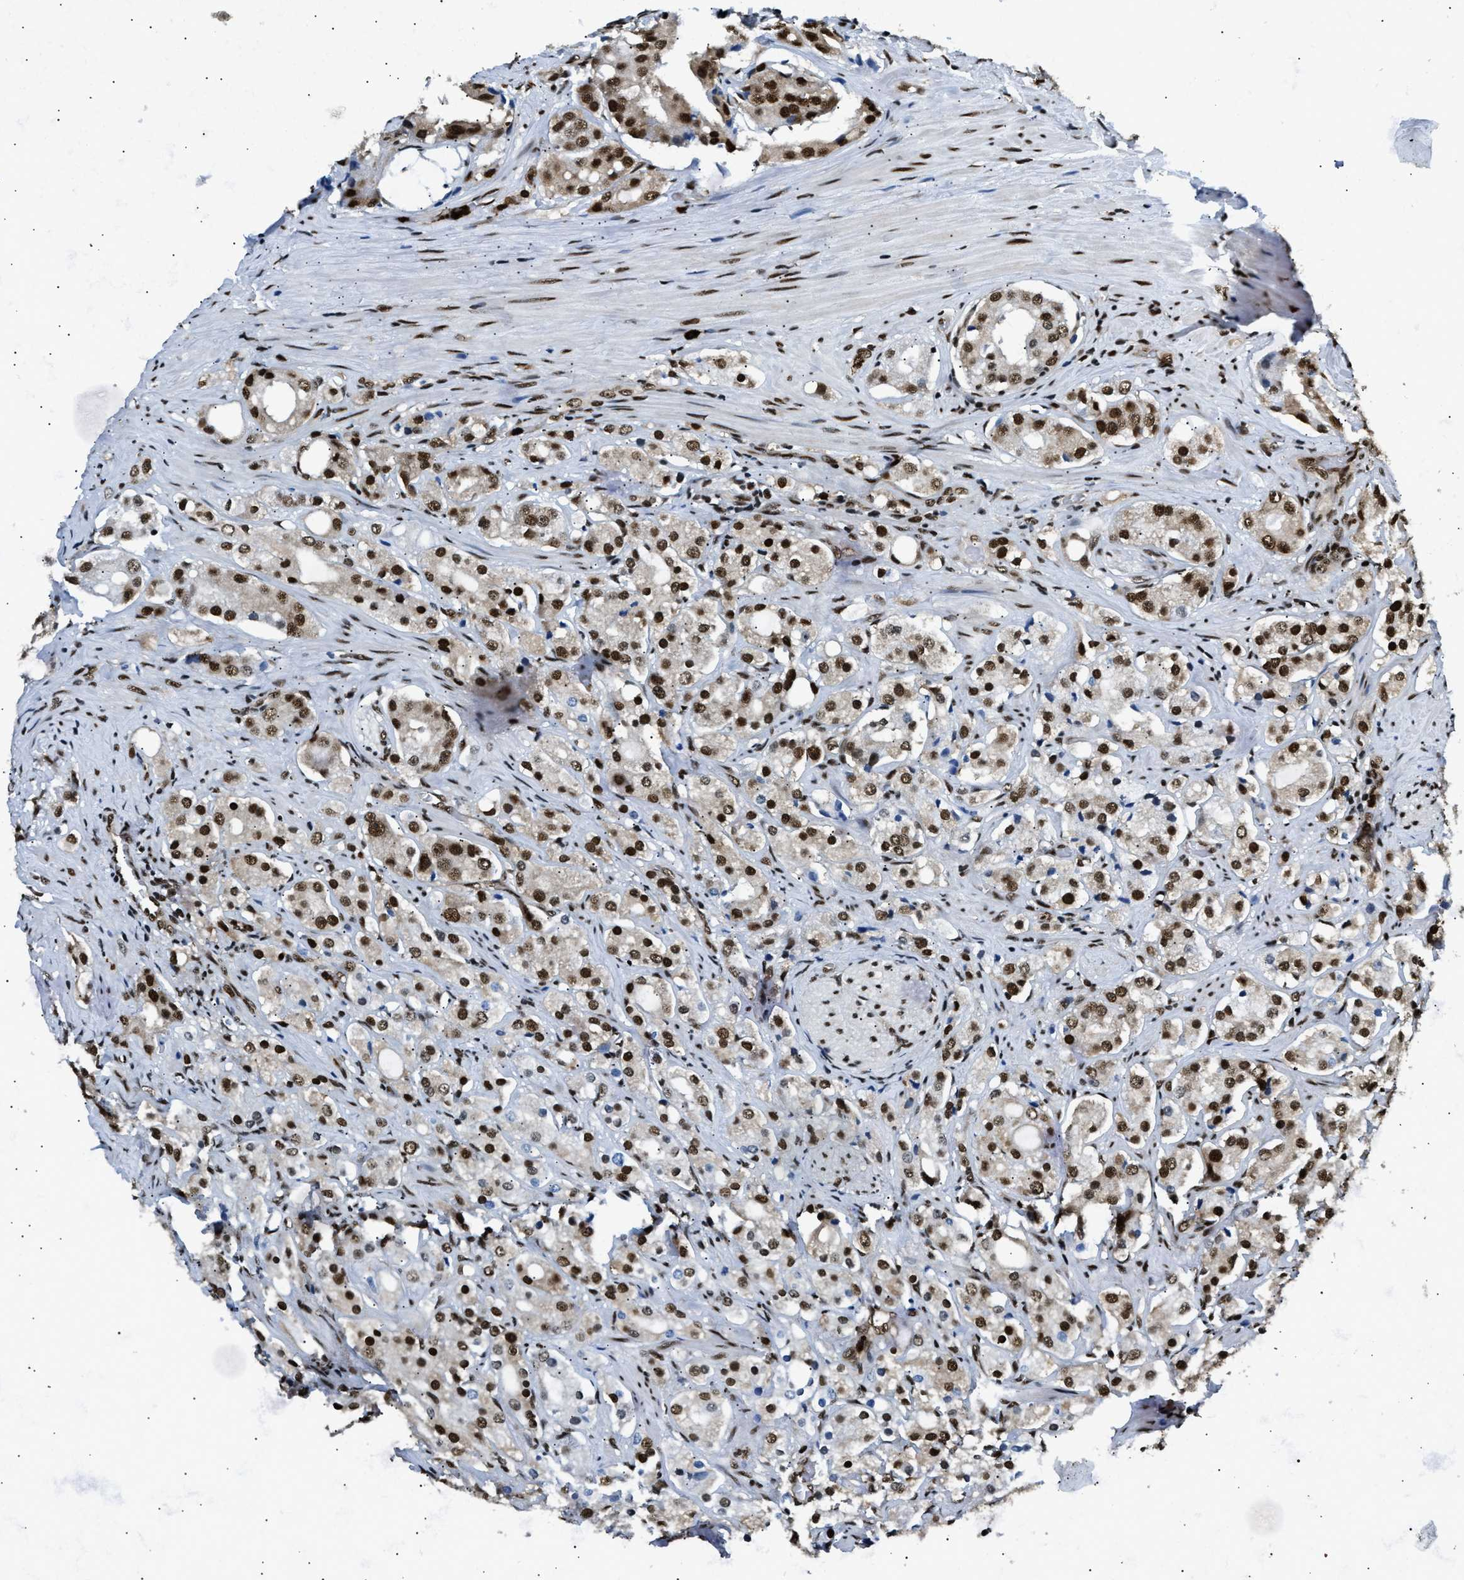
{"staining": {"intensity": "strong", "quantity": ">75%", "location": "nuclear"}, "tissue": "prostate cancer", "cell_type": "Tumor cells", "image_type": "cancer", "snomed": [{"axis": "morphology", "description": "Adenocarcinoma, High grade"}, {"axis": "topography", "description": "Prostate"}], "caption": "Human prostate cancer (high-grade adenocarcinoma) stained with a protein marker reveals strong staining in tumor cells.", "gene": "CCNDBP1", "patient": {"sex": "male", "age": 68}}